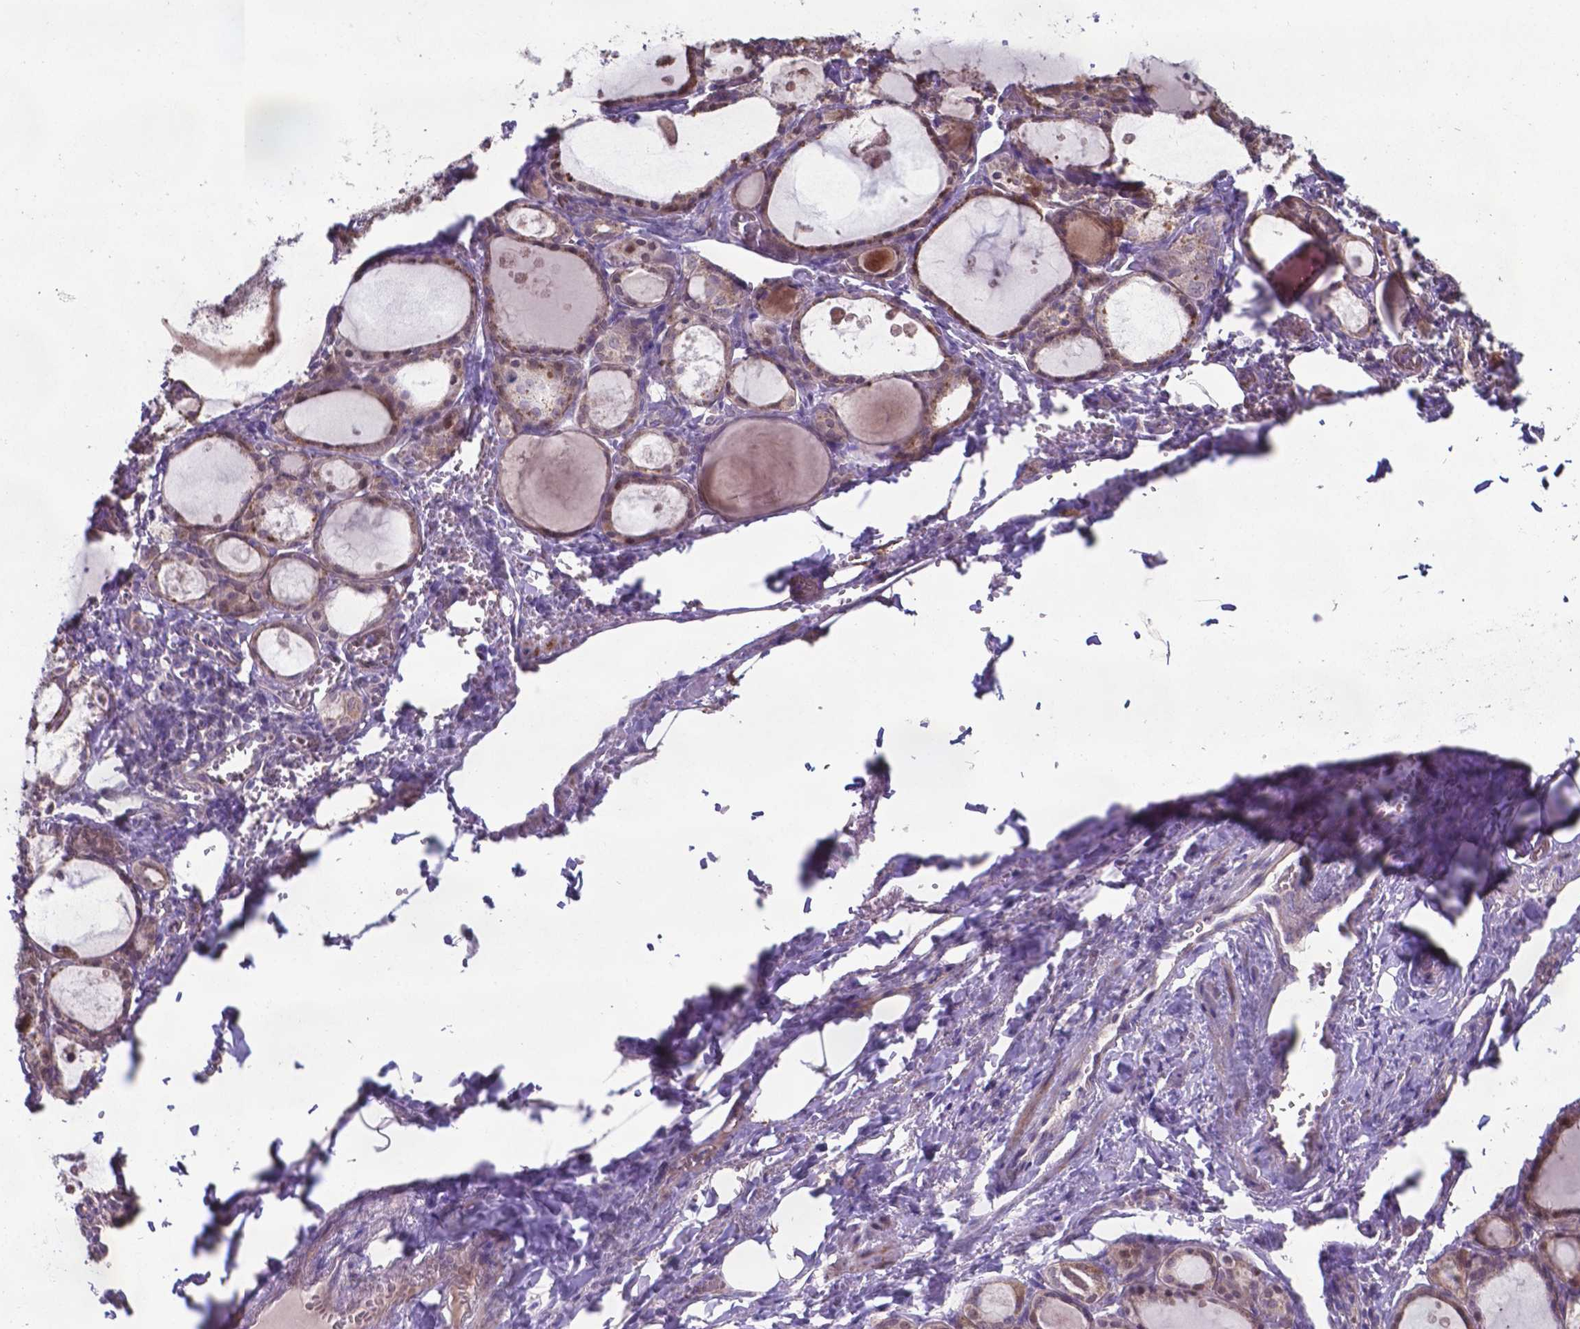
{"staining": {"intensity": "moderate", "quantity": ">75%", "location": "cytoplasmic/membranous"}, "tissue": "thyroid gland", "cell_type": "Glandular cells", "image_type": "normal", "snomed": [{"axis": "morphology", "description": "Normal tissue, NOS"}, {"axis": "topography", "description": "Thyroid gland"}], "caption": "This photomicrograph displays immunohistochemistry staining of benign human thyroid gland, with medium moderate cytoplasmic/membranous expression in about >75% of glandular cells.", "gene": "TYRO3", "patient": {"sex": "male", "age": 68}}